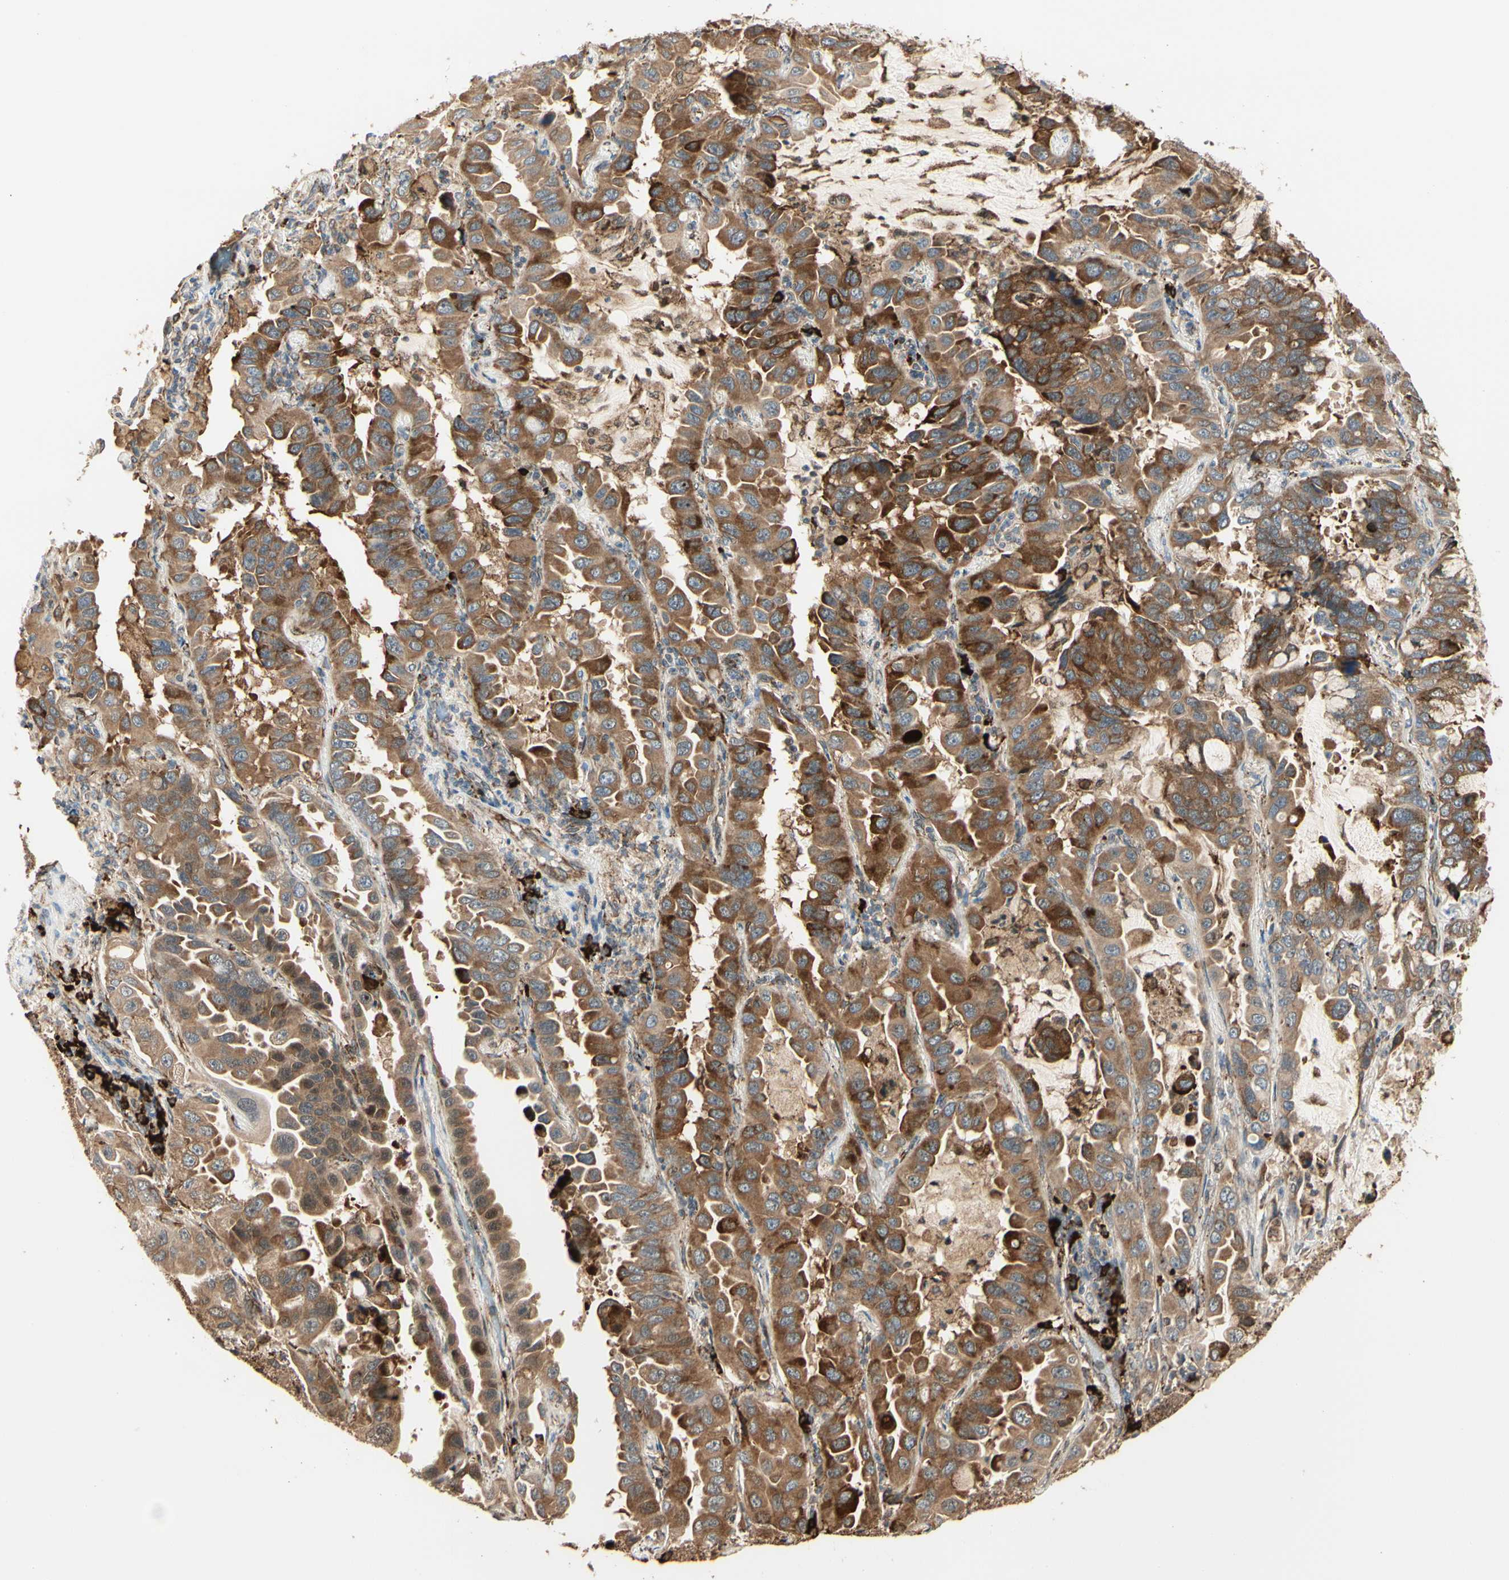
{"staining": {"intensity": "moderate", "quantity": ">75%", "location": "cytoplasmic/membranous"}, "tissue": "lung cancer", "cell_type": "Tumor cells", "image_type": "cancer", "snomed": [{"axis": "morphology", "description": "Adenocarcinoma, NOS"}, {"axis": "topography", "description": "Lung"}], "caption": "This photomicrograph exhibits IHC staining of human adenocarcinoma (lung), with medium moderate cytoplasmic/membranous positivity in approximately >75% of tumor cells.", "gene": "HSP90B1", "patient": {"sex": "male", "age": 64}}